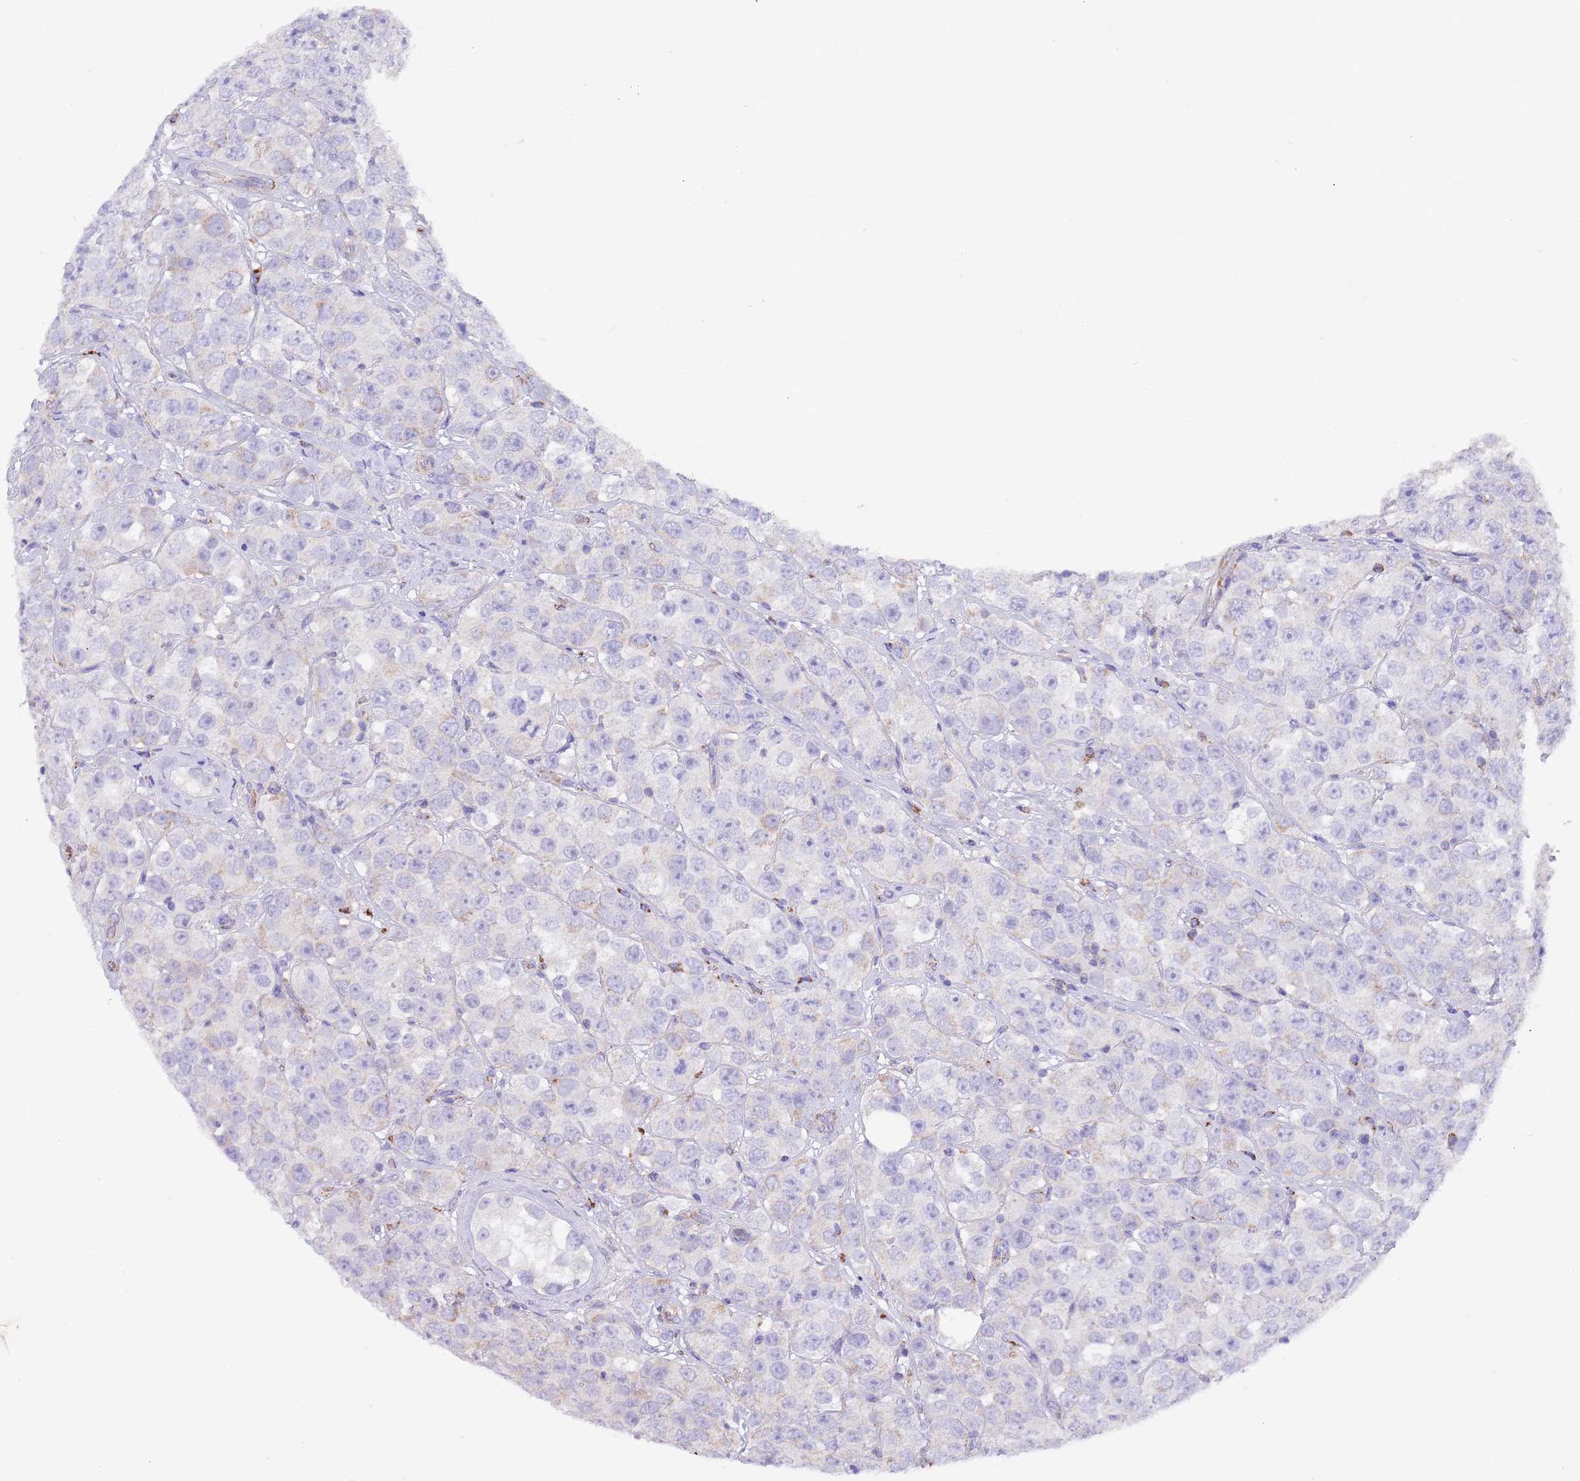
{"staining": {"intensity": "negative", "quantity": "none", "location": "none"}, "tissue": "testis cancer", "cell_type": "Tumor cells", "image_type": "cancer", "snomed": [{"axis": "morphology", "description": "Seminoma, NOS"}, {"axis": "topography", "description": "Testis"}], "caption": "Protein analysis of testis cancer (seminoma) demonstrates no significant positivity in tumor cells.", "gene": "SS18L2", "patient": {"sex": "male", "age": 28}}